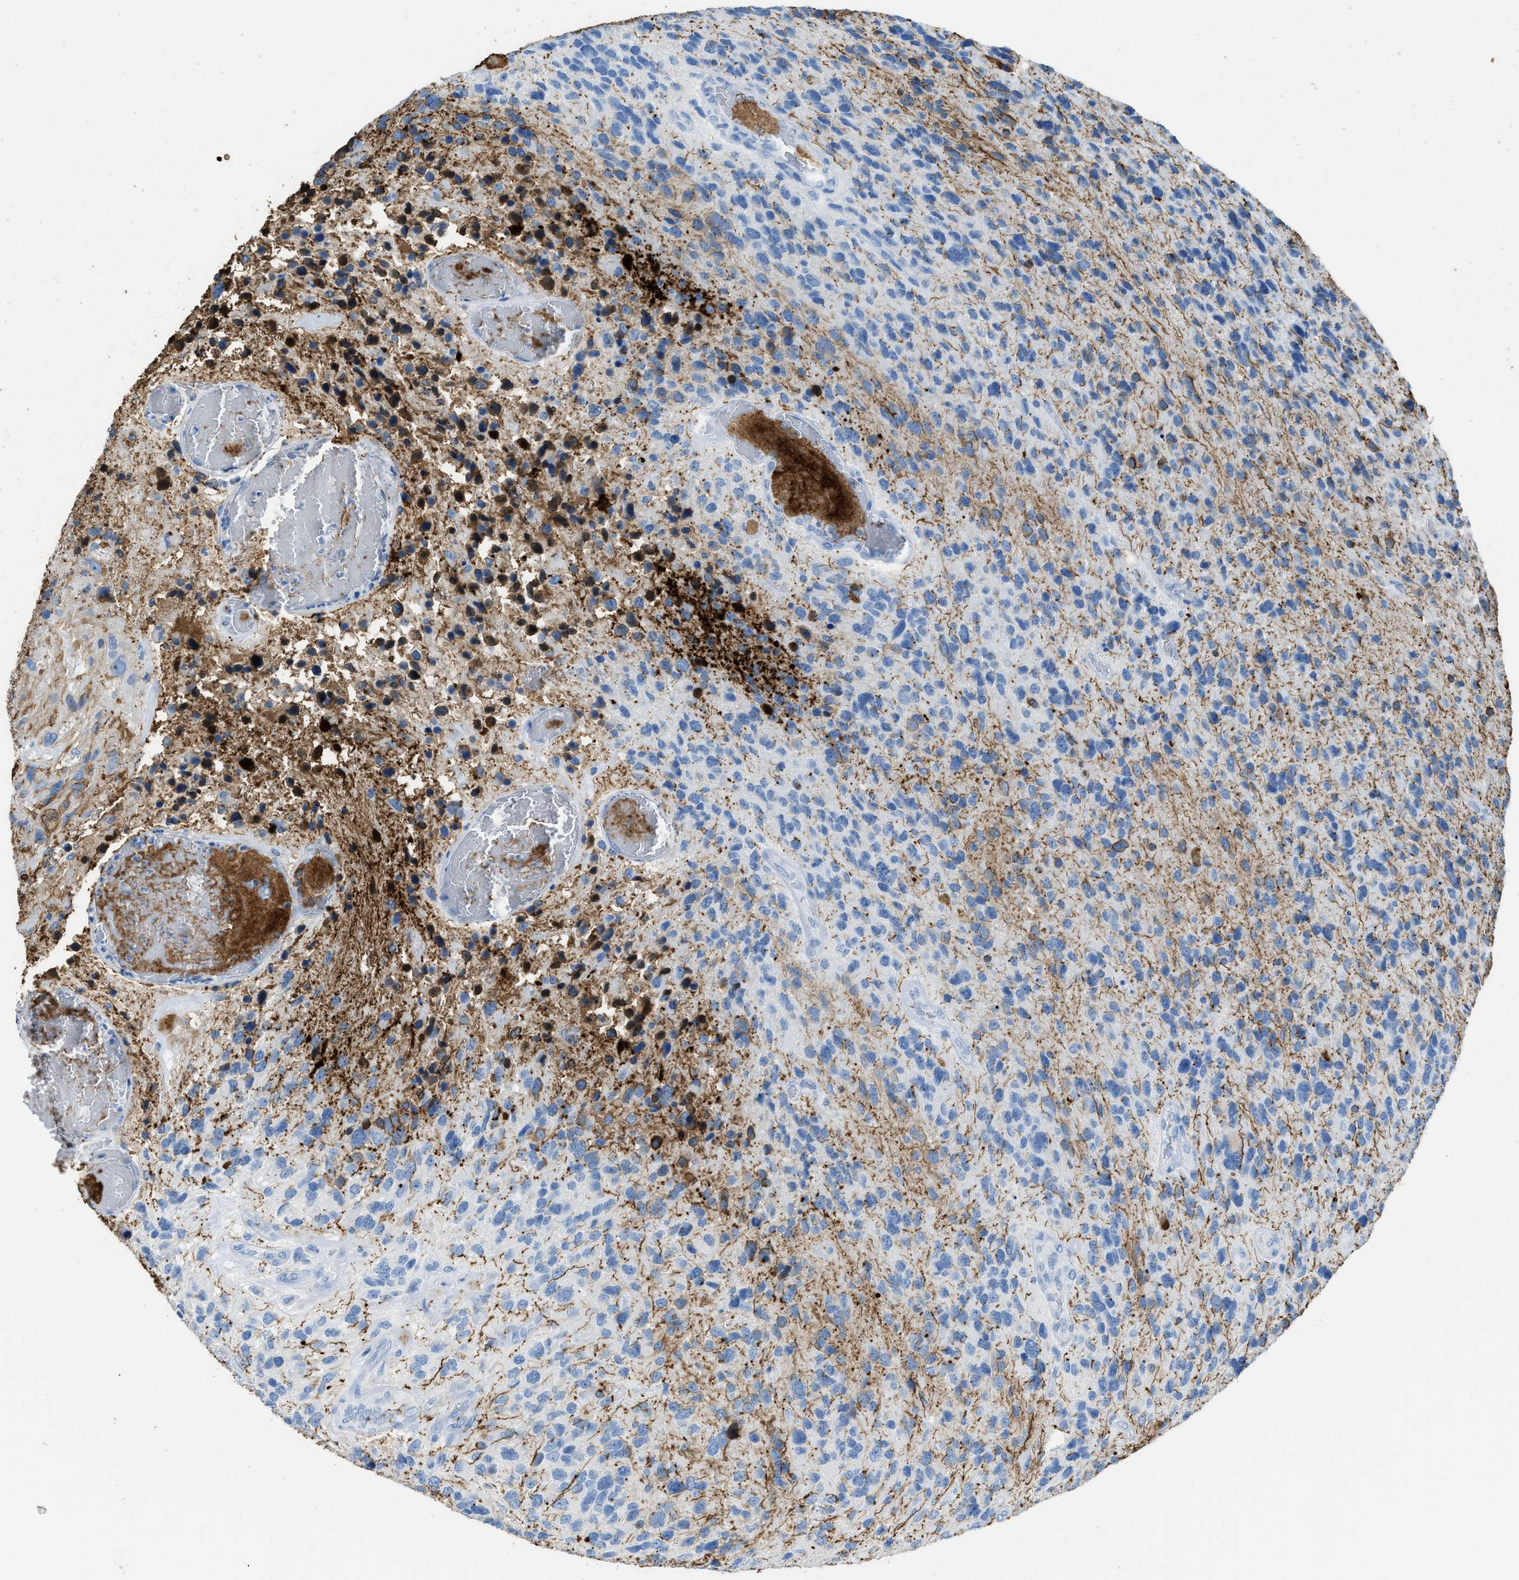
{"staining": {"intensity": "moderate", "quantity": "<25%", "location": "cytoplasmic/membranous"}, "tissue": "glioma", "cell_type": "Tumor cells", "image_type": "cancer", "snomed": [{"axis": "morphology", "description": "Glioma, malignant, High grade"}, {"axis": "topography", "description": "Brain"}], "caption": "The image shows immunohistochemical staining of malignant glioma (high-grade). There is moderate cytoplasmic/membranous positivity is seen in approximately <25% of tumor cells.", "gene": "FAIM2", "patient": {"sex": "female", "age": 58}}